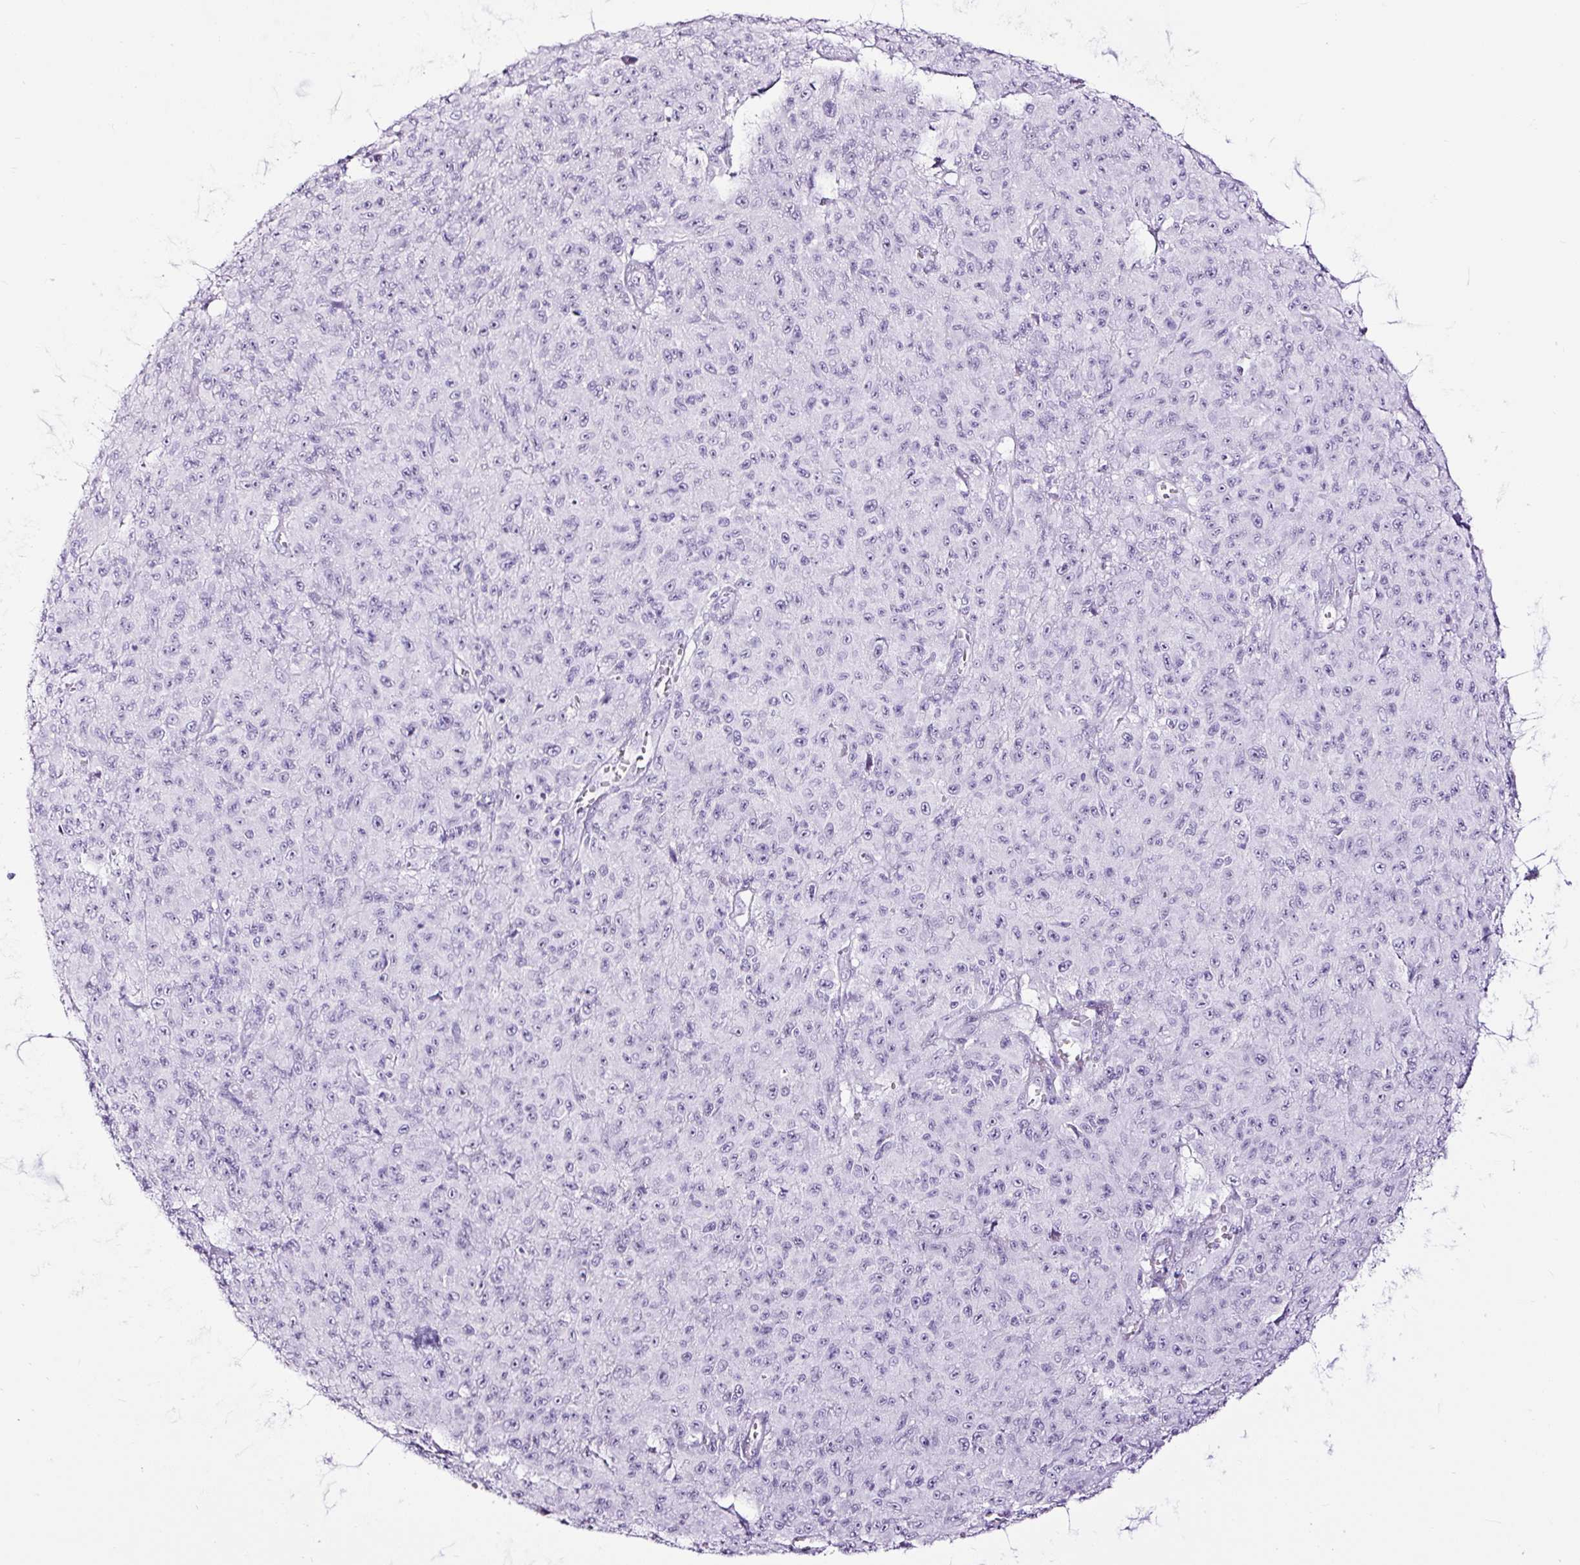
{"staining": {"intensity": "negative", "quantity": "none", "location": "none"}, "tissue": "melanoma", "cell_type": "Tumor cells", "image_type": "cancer", "snomed": [{"axis": "morphology", "description": "Malignant melanoma, NOS"}, {"axis": "topography", "description": "Skin"}], "caption": "Human melanoma stained for a protein using immunohistochemistry (IHC) displays no staining in tumor cells.", "gene": "NPHS2", "patient": {"sex": "male", "age": 46}}